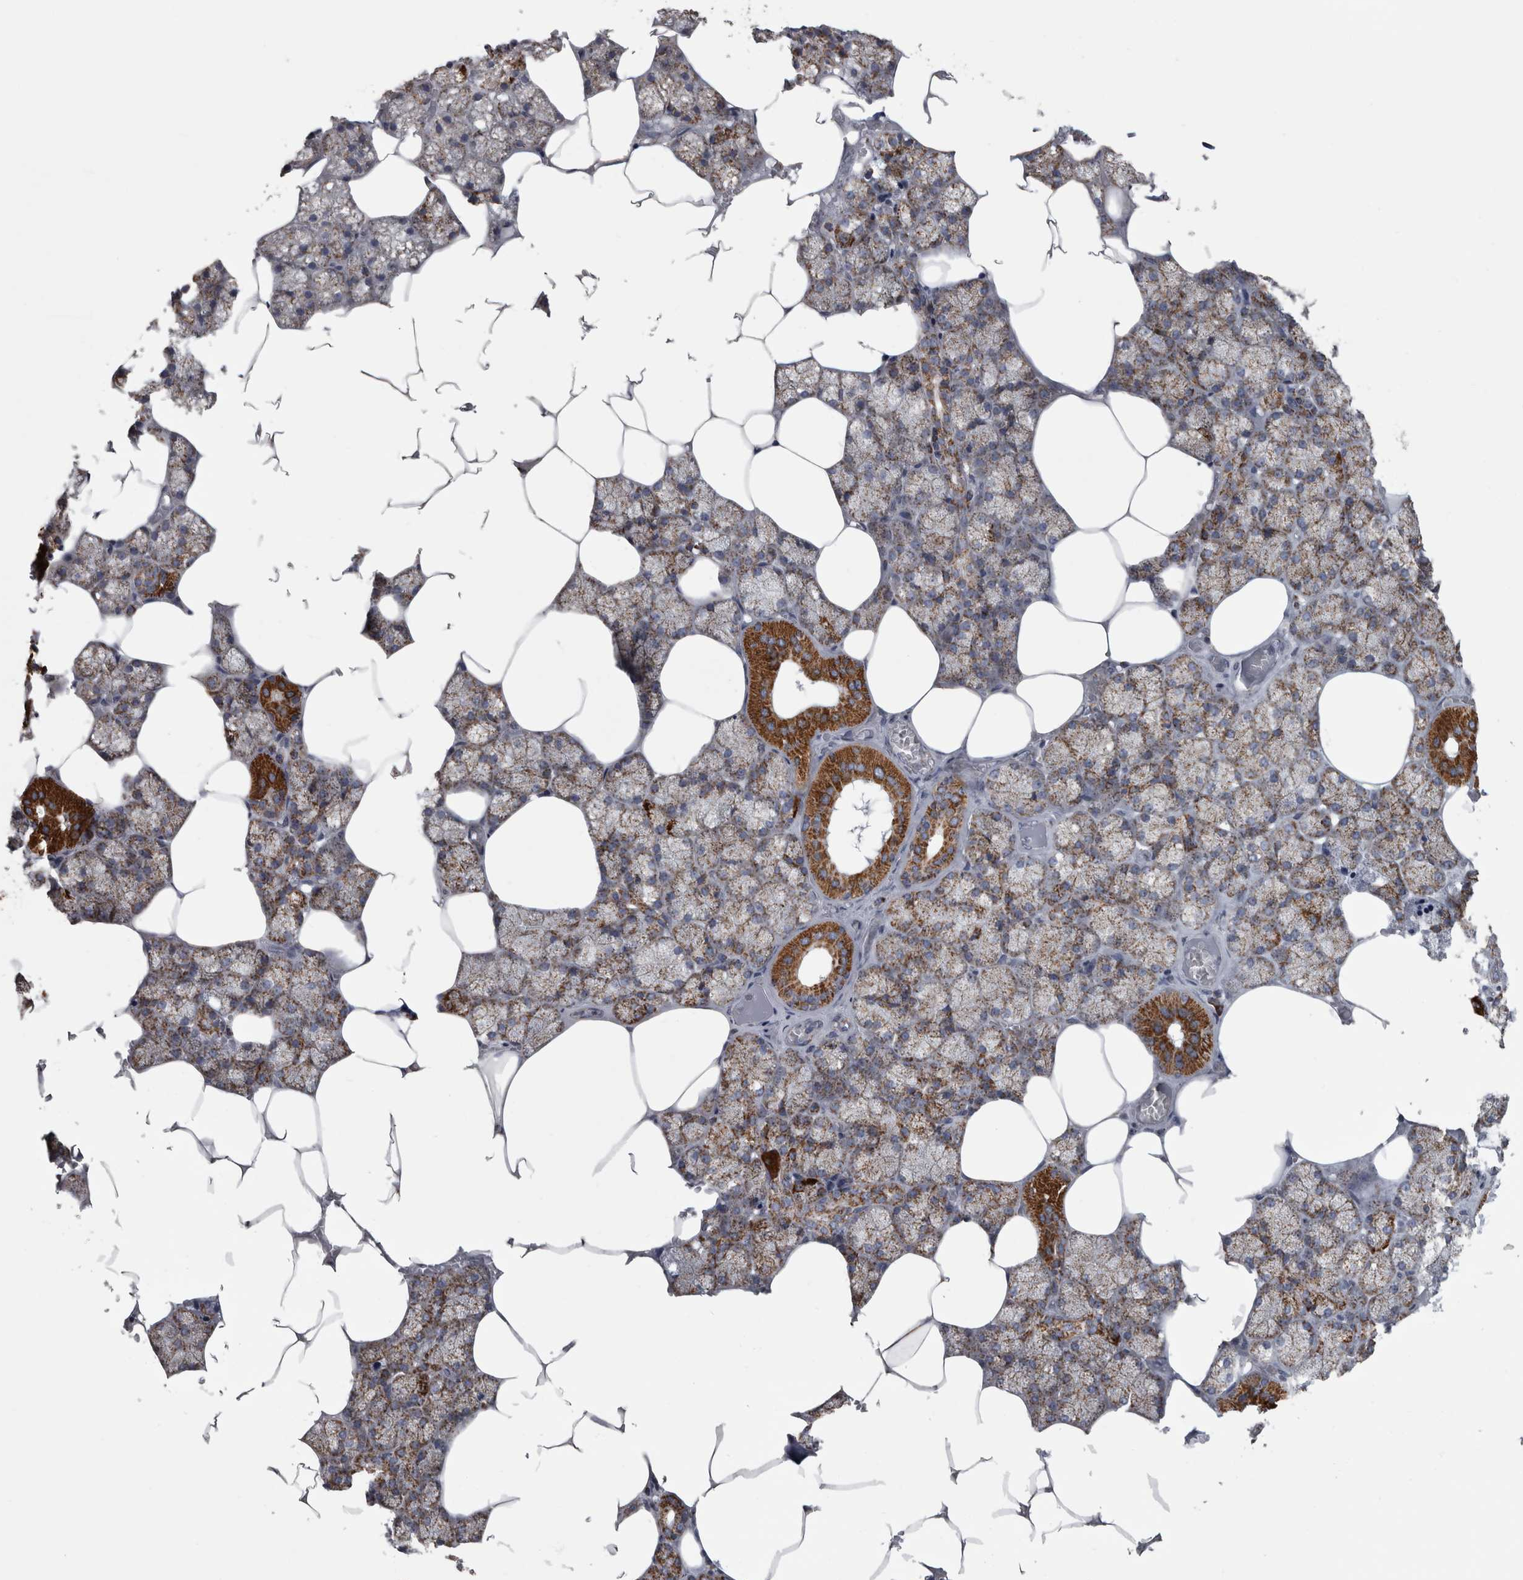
{"staining": {"intensity": "strong", "quantity": "25%-75%", "location": "cytoplasmic/membranous"}, "tissue": "salivary gland", "cell_type": "Glandular cells", "image_type": "normal", "snomed": [{"axis": "morphology", "description": "Normal tissue, NOS"}, {"axis": "topography", "description": "Salivary gland"}], "caption": "IHC (DAB (3,3'-diaminobenzidine)) staining of benign human salivary gland displays strong cytoplasmic/membranous protein staining in approximately 25%-75% of glandular cells.", "gene": "MDH2", "patient": {"sex": "male", "age": 62}}